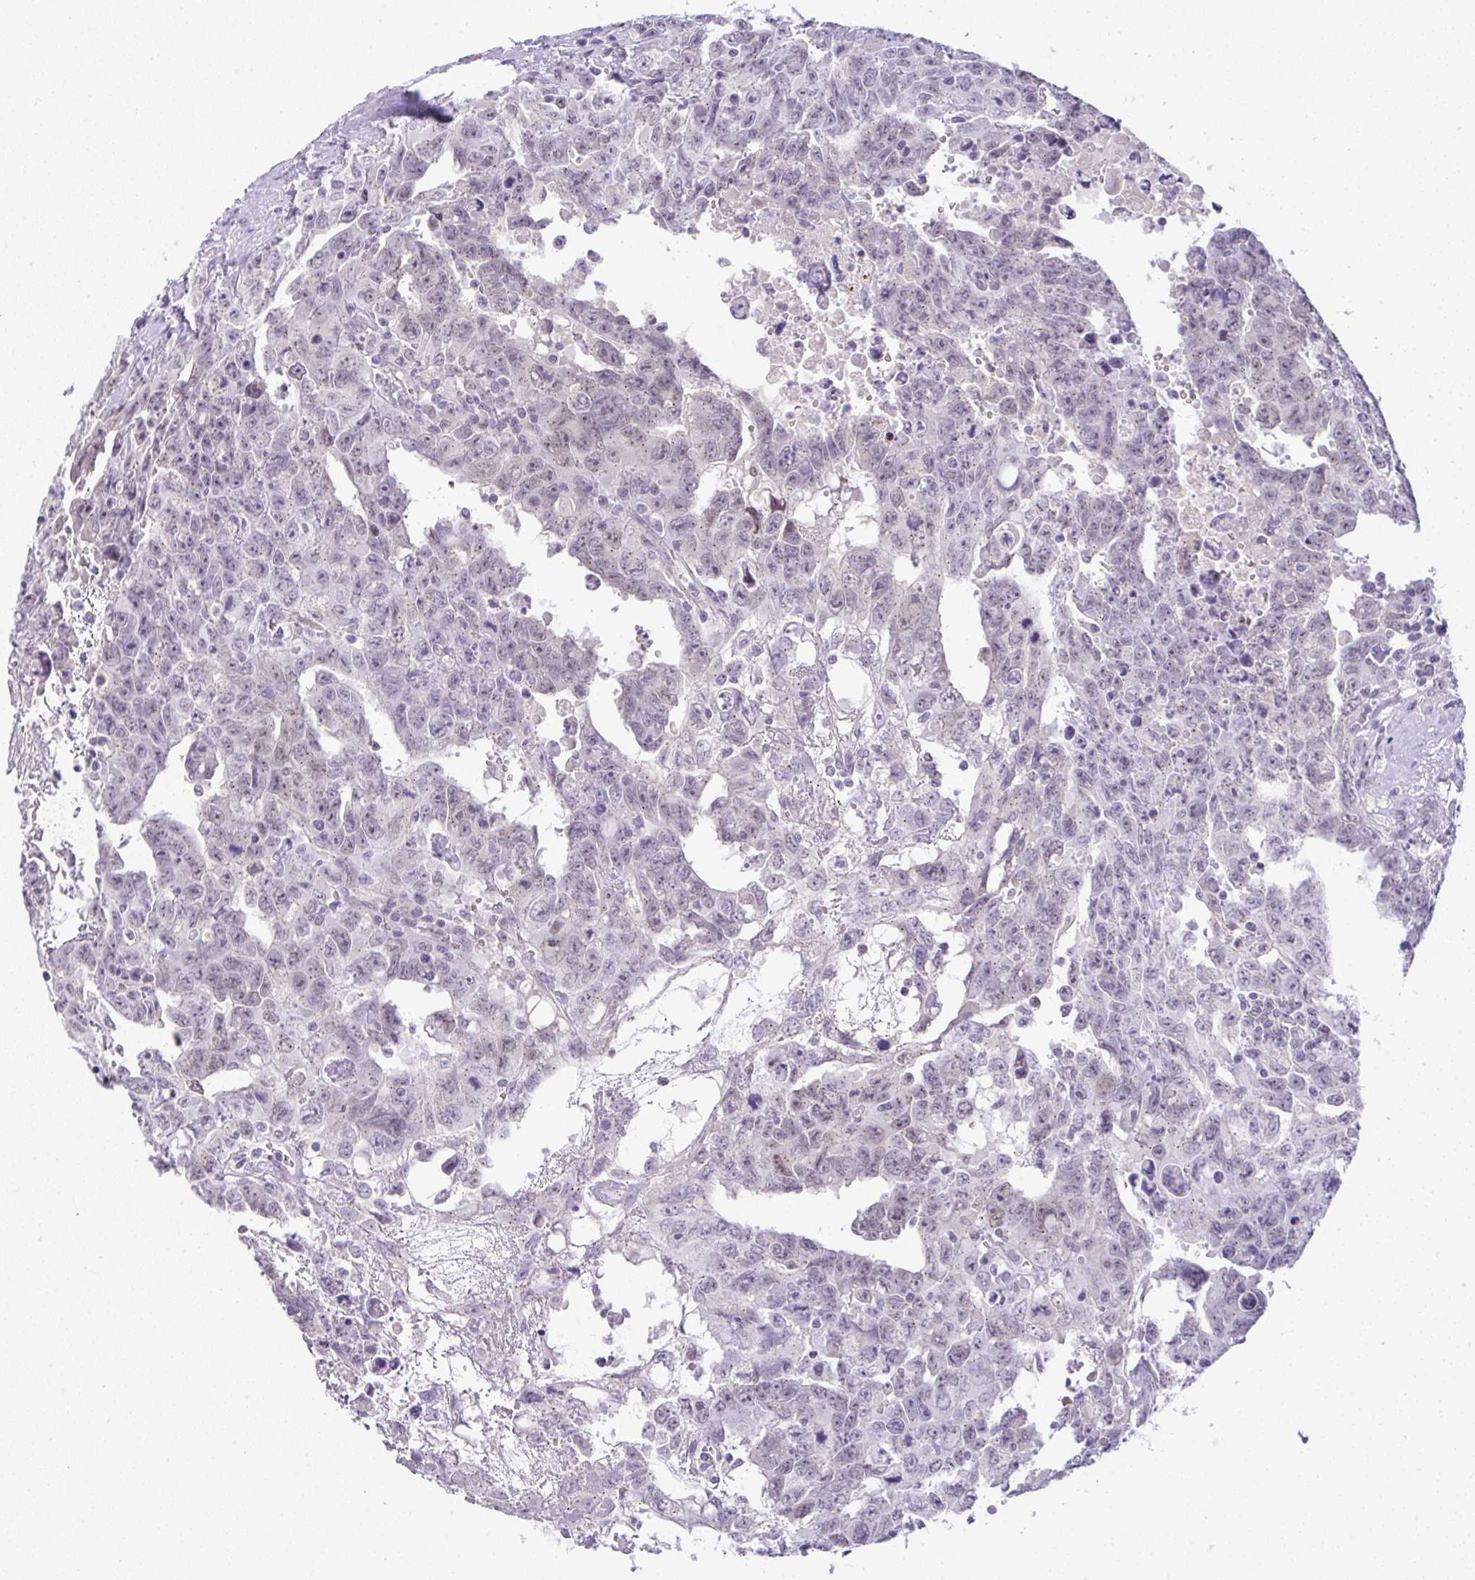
{"staining": {"intensity": "weak", "quantity": "<25%", "location": "nuclear"}, "tissue": "testis cancer", "cell_type": "Tumor cells", "image_type": "cancer", "snomed": [{"axis": "morphology", "description": "Carcinoma, Embryonal, NOS"}, {"axis": "topography", "description": "Testis"}], "caption": "Tumor cells show no significant staining in testis cancer (embryonal carcinoma).", "gene": "FAM177A1", "patient": {"sex": "male", "age": 24}}